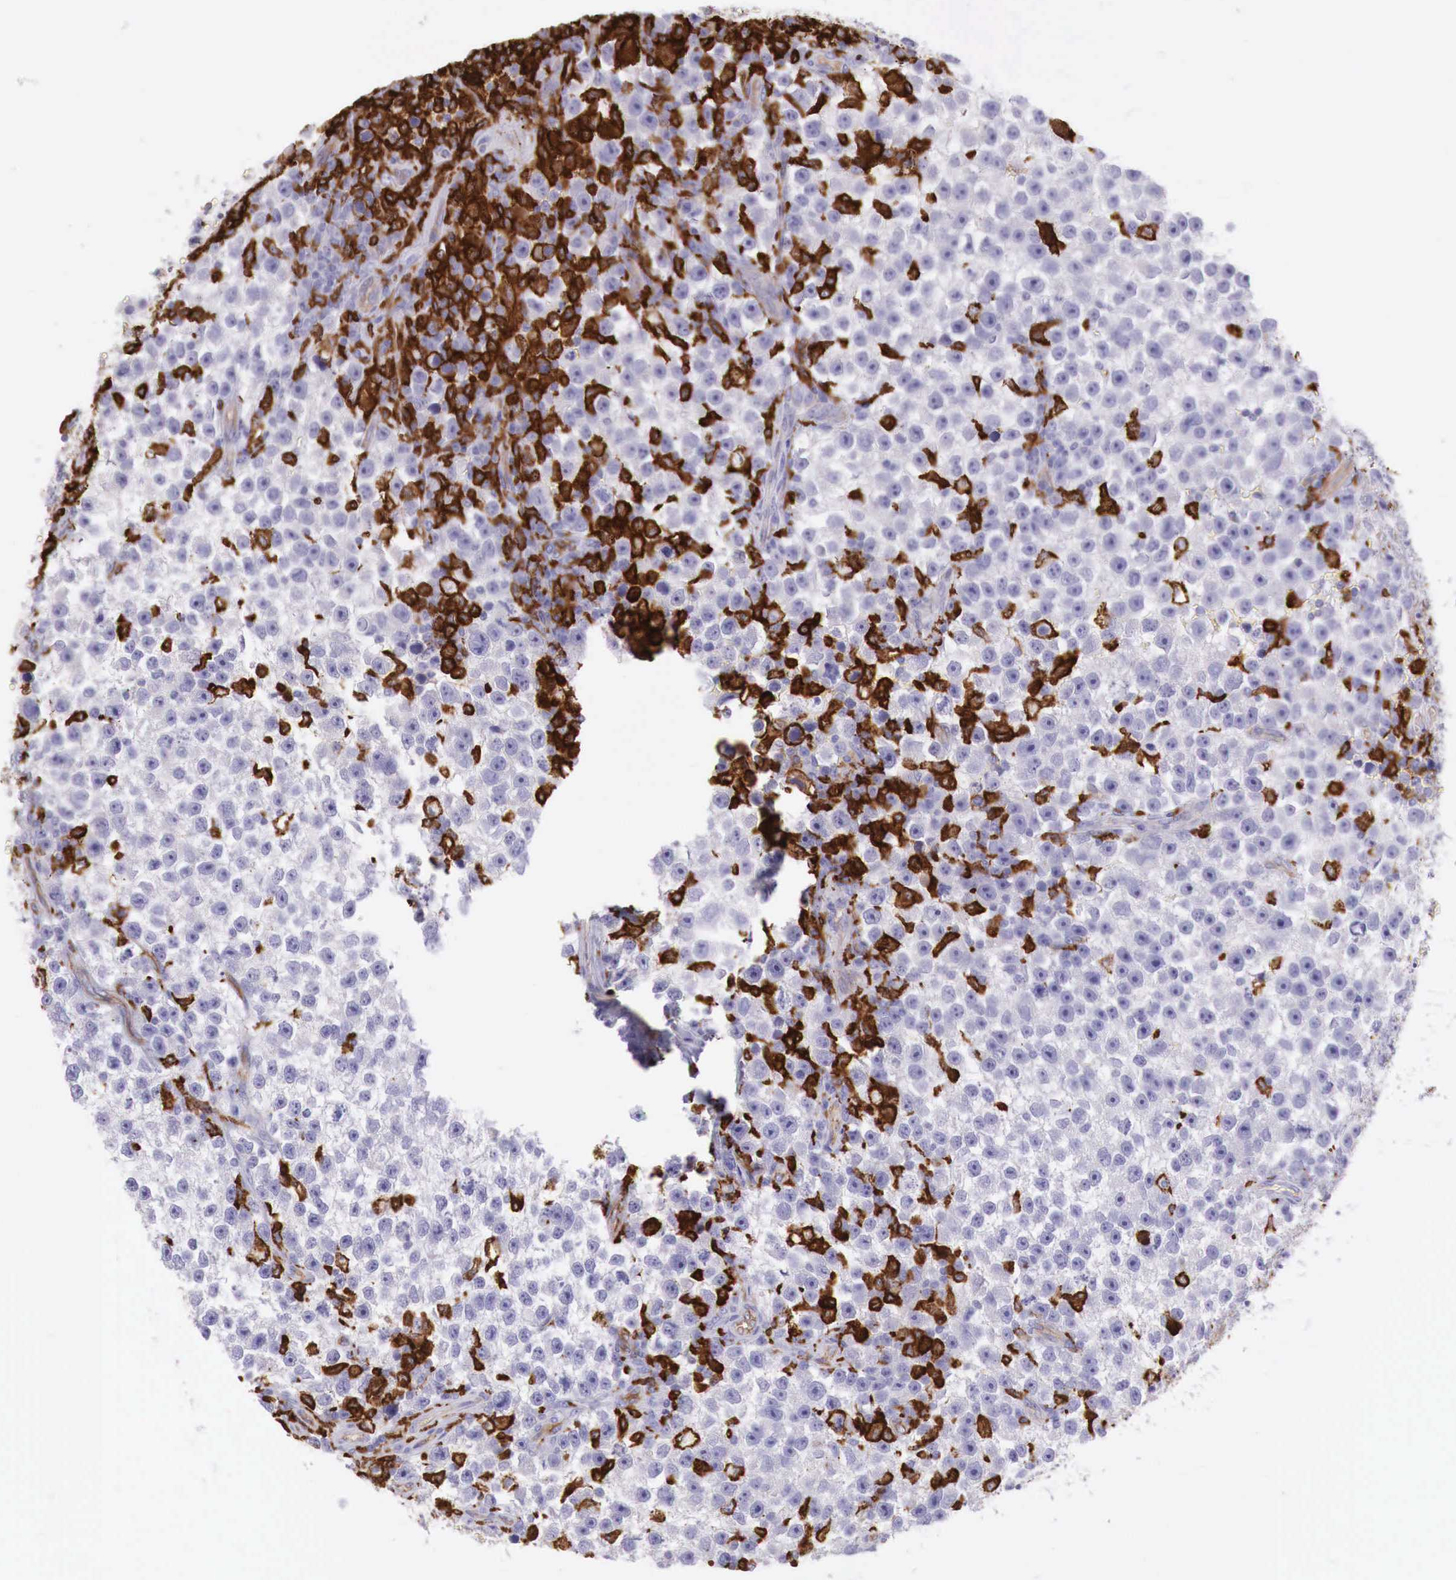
{"staining": {"intensity": "negative", "quantity": "none", "location": "none"}, "tissue": "testis cancer", "cell_type": "Tumor cells", "image_type": "cancer", "snomed": [{"axis": "morphology", "description": "Seminoma, NOS"}, {"axis": "topography", "description": "Testis"}], "caption": "DAB (3,3'-diaminobenzidine) immunohistochemical staining of testis cancer shows no significant positivity in tumor cells. (DAB (3,3'-diaminobenzidine) IHC visualized using brightfield microscopy, high magnification).", "gene": "MSR1", "patient": {"sex": "male", "age": 33}}